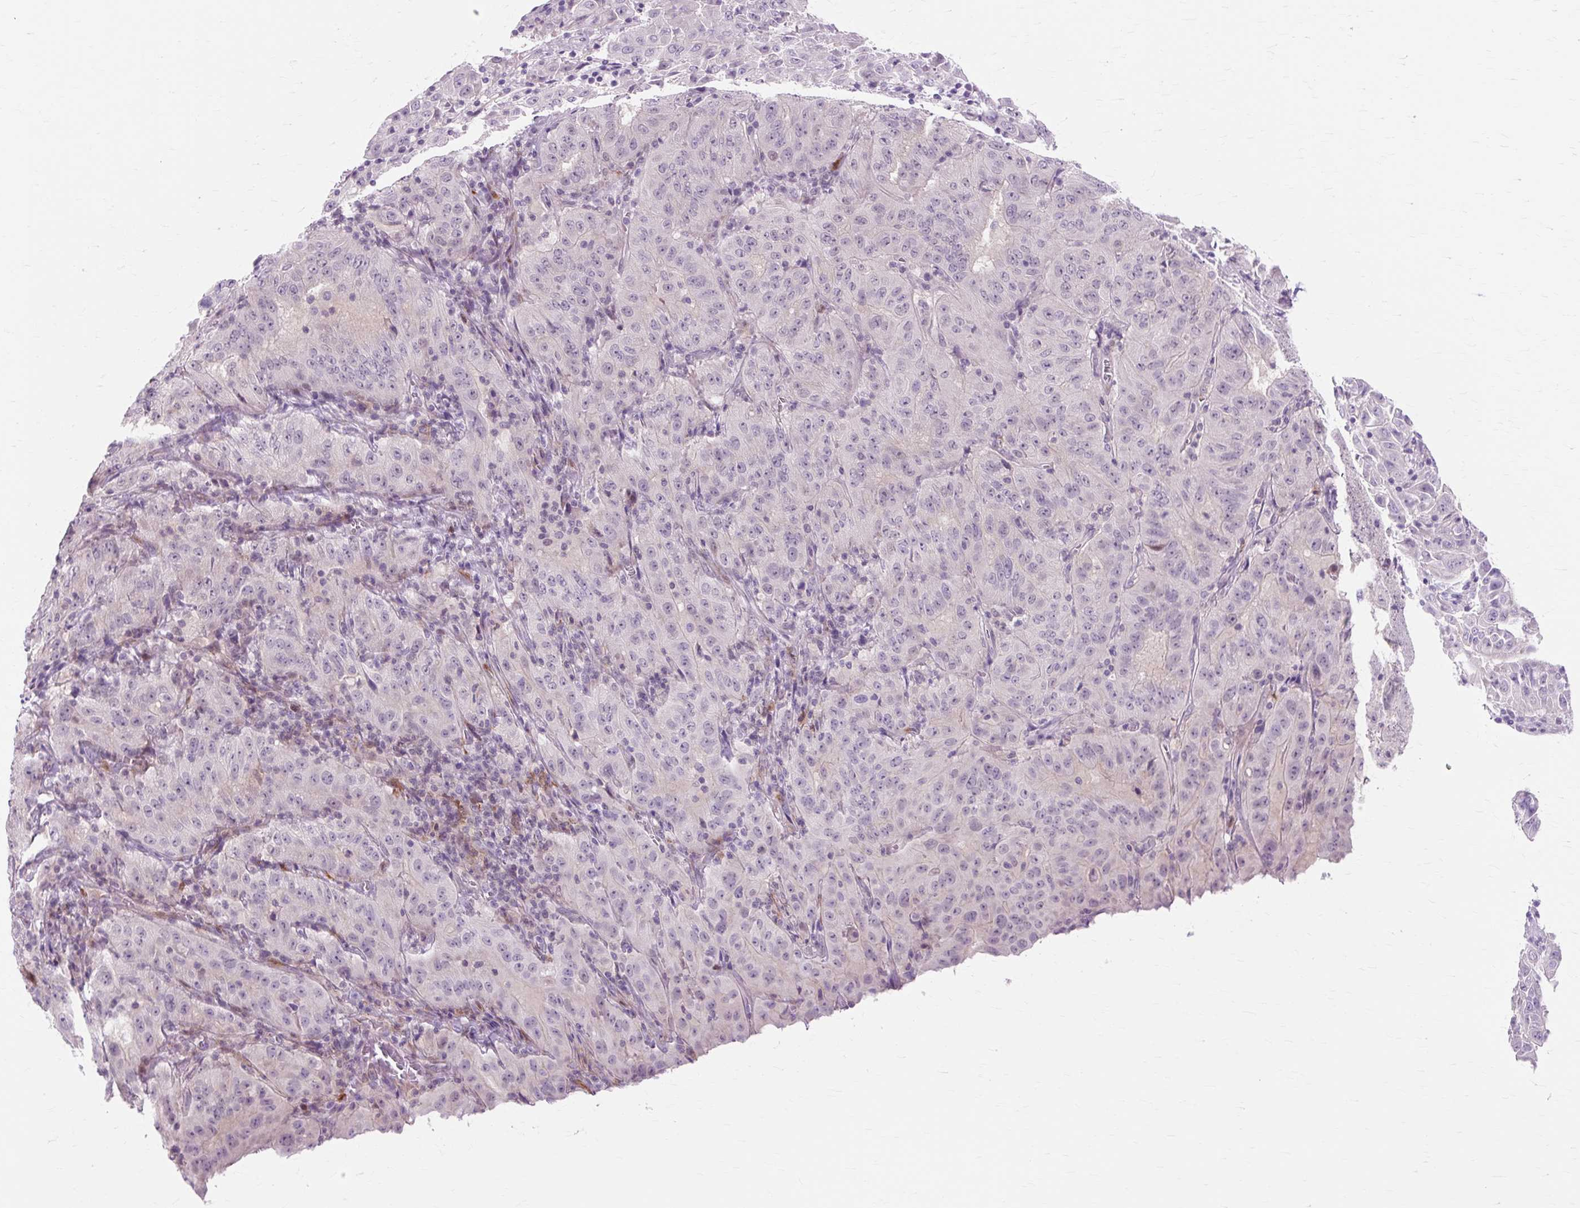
{"staining": {"intensity": "negative", "quantity": "none", "location": "none"}, "tissue": "pancreatic cancer", "cell_type": "Tumor cells", "image_type": "cancer", "snomed": [{"axis": "morphology", "description": "Adenocarcinoma, NOS"}, {"axis": "topography", "description": "Pancreas"}], "caption": "Tumor cells show no significant positivity in pancreatic cancer. (Immunohistochemistry (ihc), brightfield microscopy, high magnification).", "gene": "ZNF35", "patient": {"sex": "male", "age": 63}}